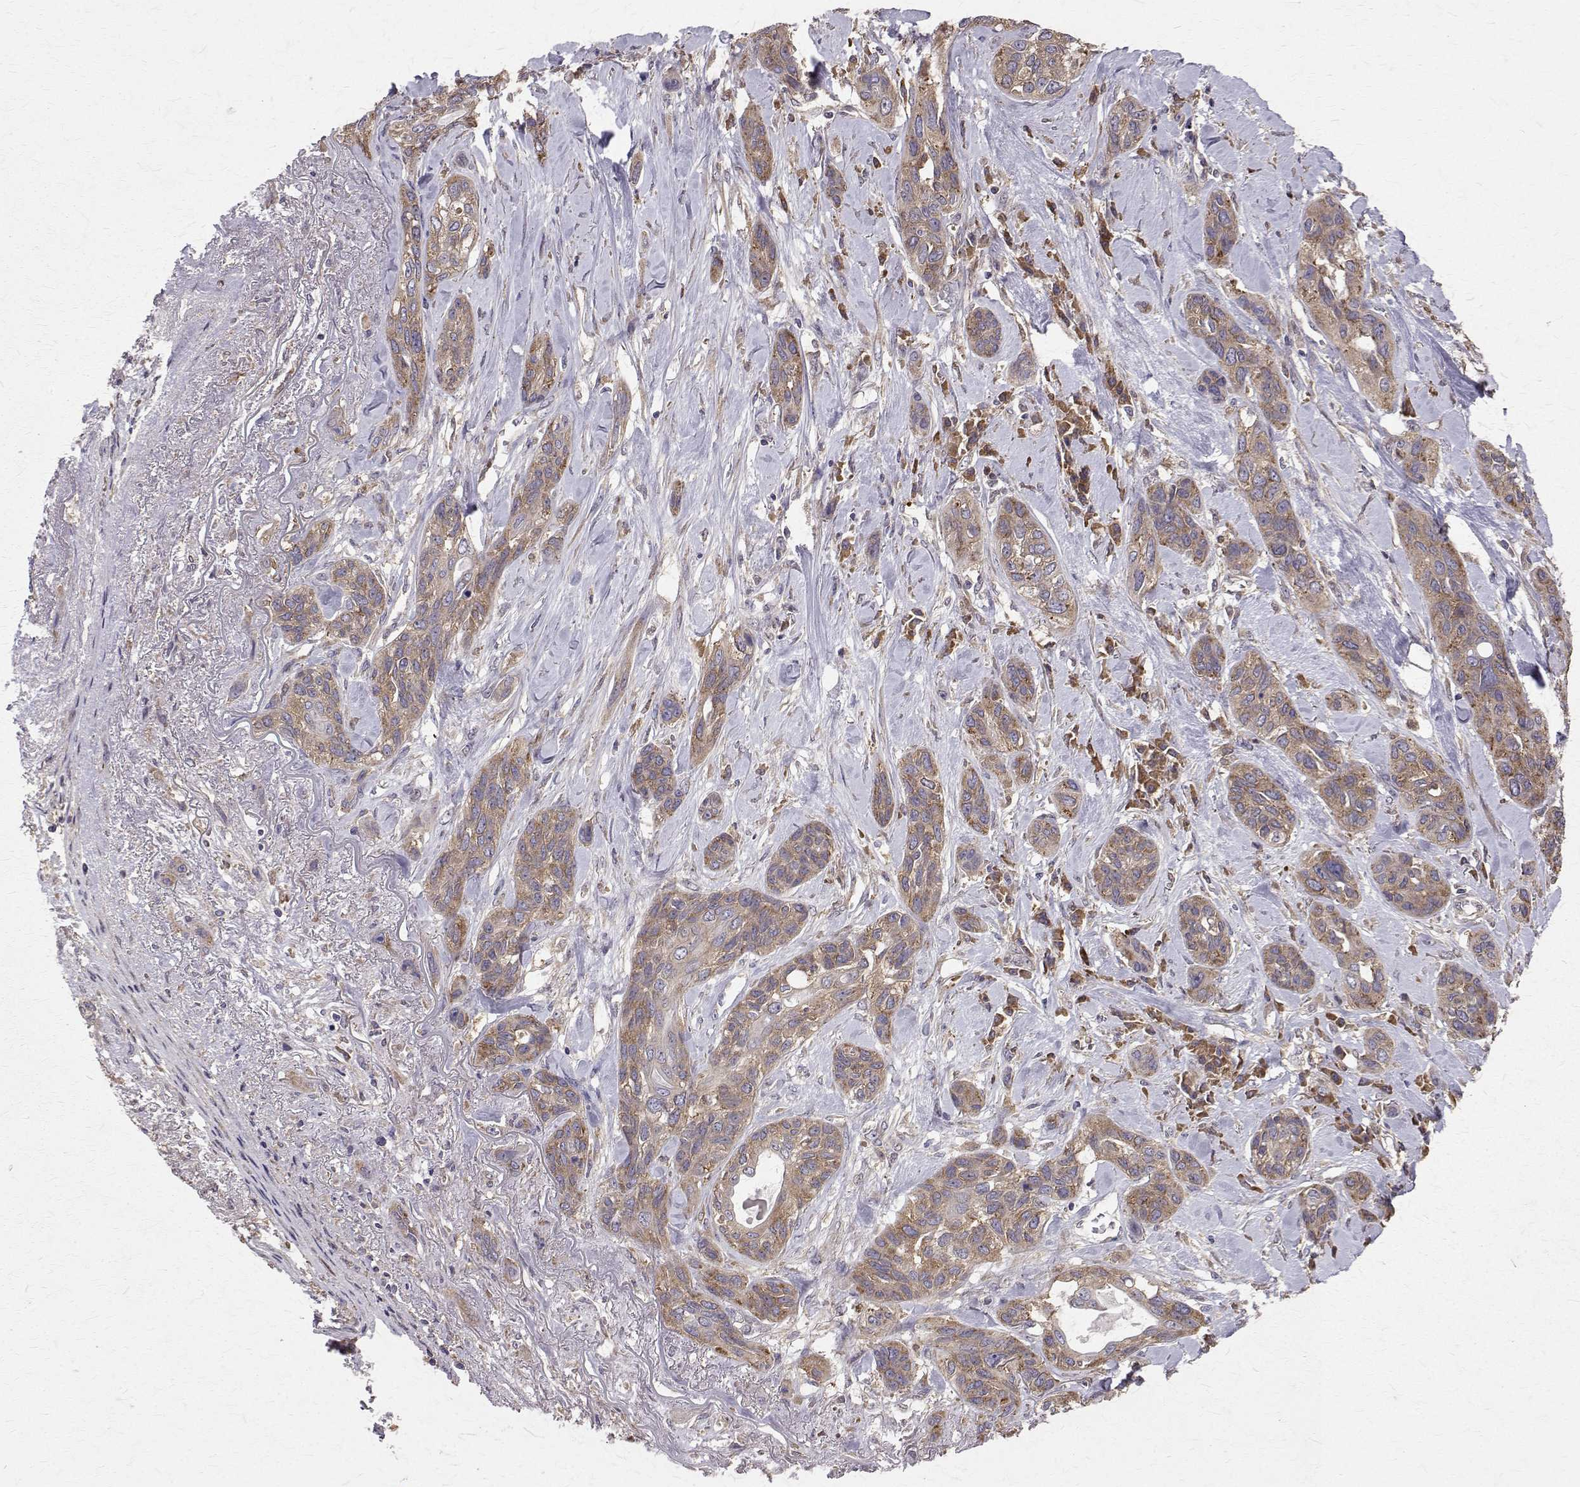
{"staining": {"intensity": "weak", "quantity": ">75%", "location": "cytoplasmic/membranous"}, "tissue": "lung cancer", "cell_type": "Tumor cells", "image_type": "cancer", "snomed": [{"axis": "morphology", "description": "Squamous cell carcinoma, NOS"}, {"axis": "topography", "description": "Lung"}], "caption": "Squamous cell carcinoma (lung) tissue shows weak cytoplasmic/membranous positivity in about >75% of tumor cells, visualized by immunohistochemistry.", "gene": "FARSB", "patient": {"sex": "female", "age": 70}}